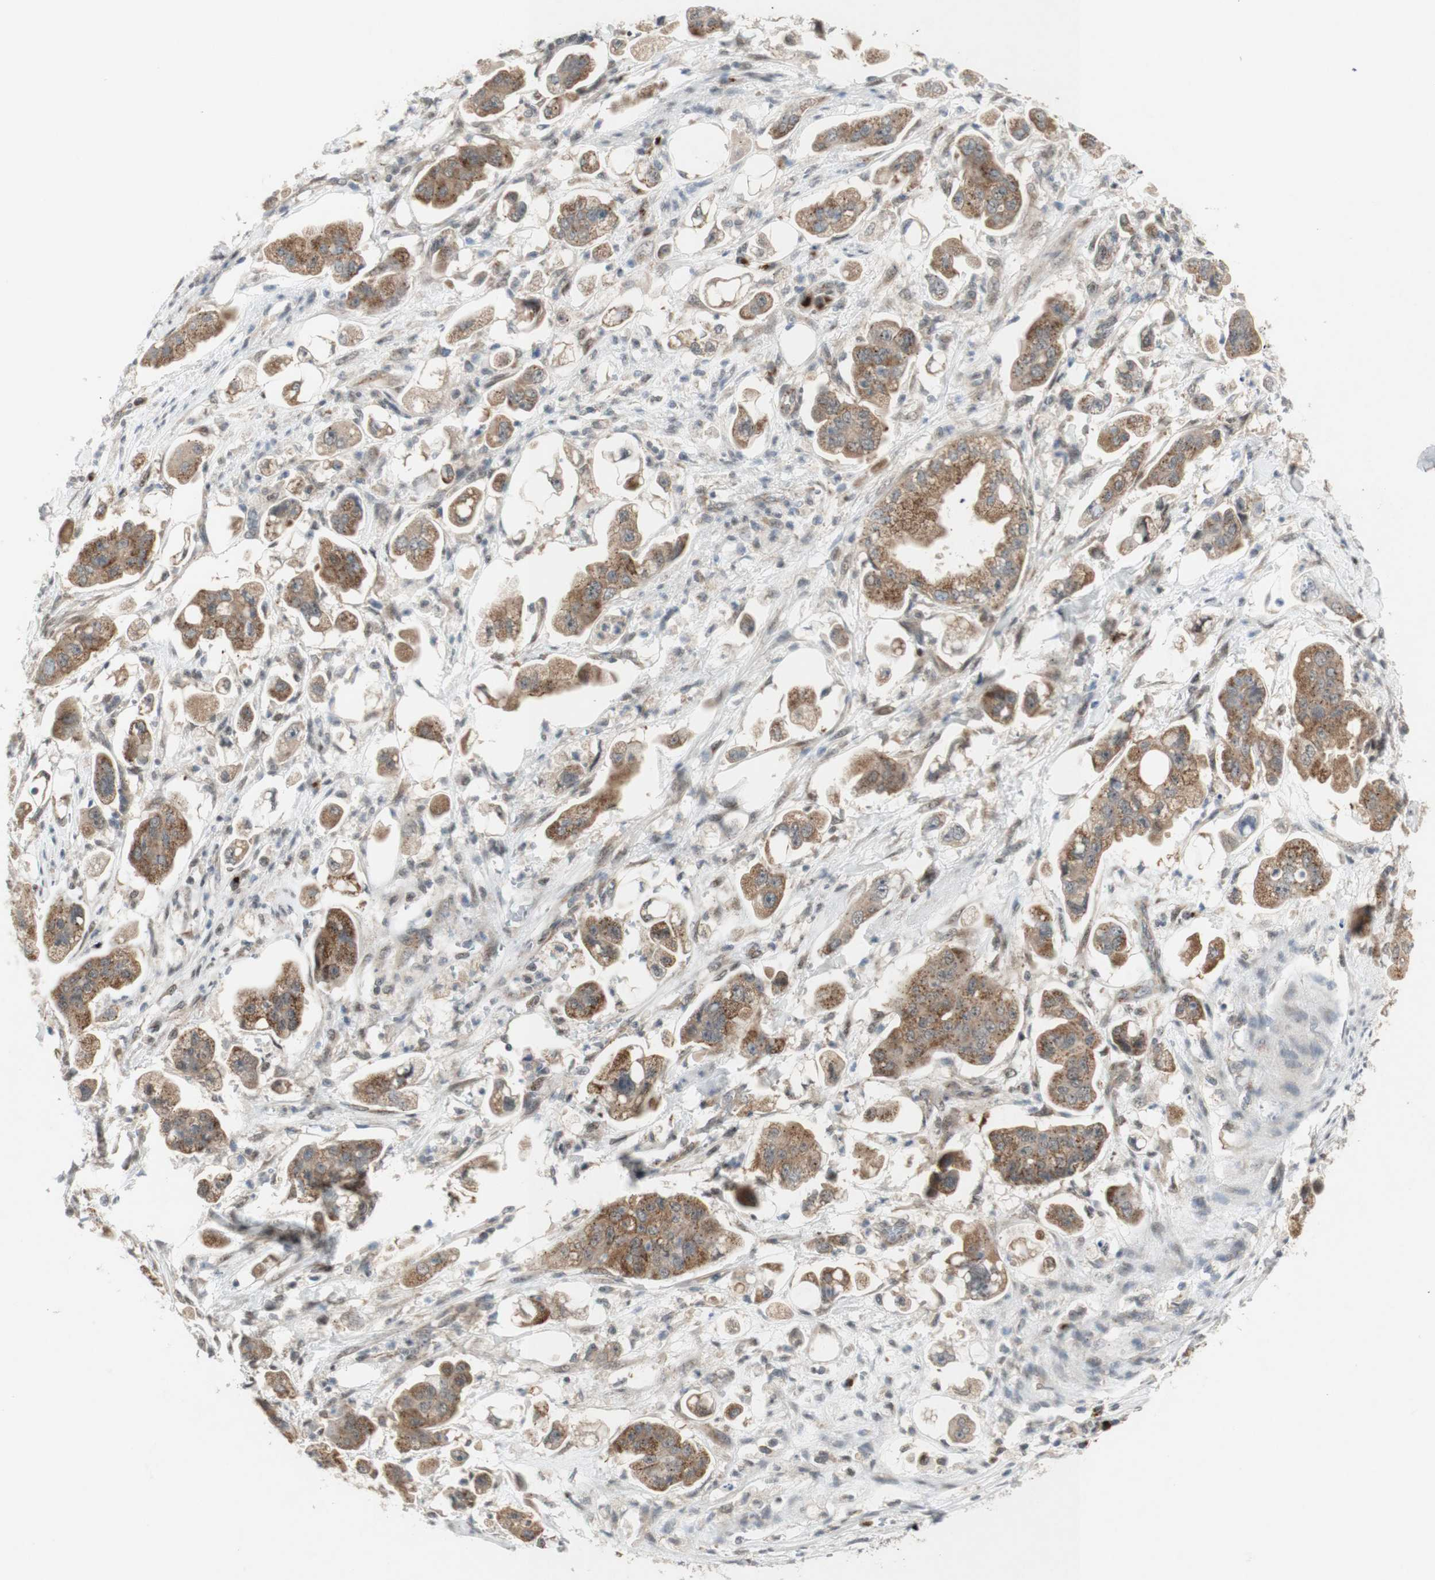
{"staining": {"intensity": "moderate", "quantity": ">75%", "location": "cytoplasmic/membranous"}, "tissue": "stomach cancer", "cell_type": "Tumor cells", "image_type": "cancer", "snomed": [{"axis": "morphology", "description": "Adenocarcinoma, NOS"}, {"axis": "topography", "description": "Stomach"}], "caption": "Tumor cells reveal moderate cytoplasmic/membranous expression in about >75% of cells in stomach cancer.", "gene": "CYLD", "patient": {"sex": "male", "age": 62}}